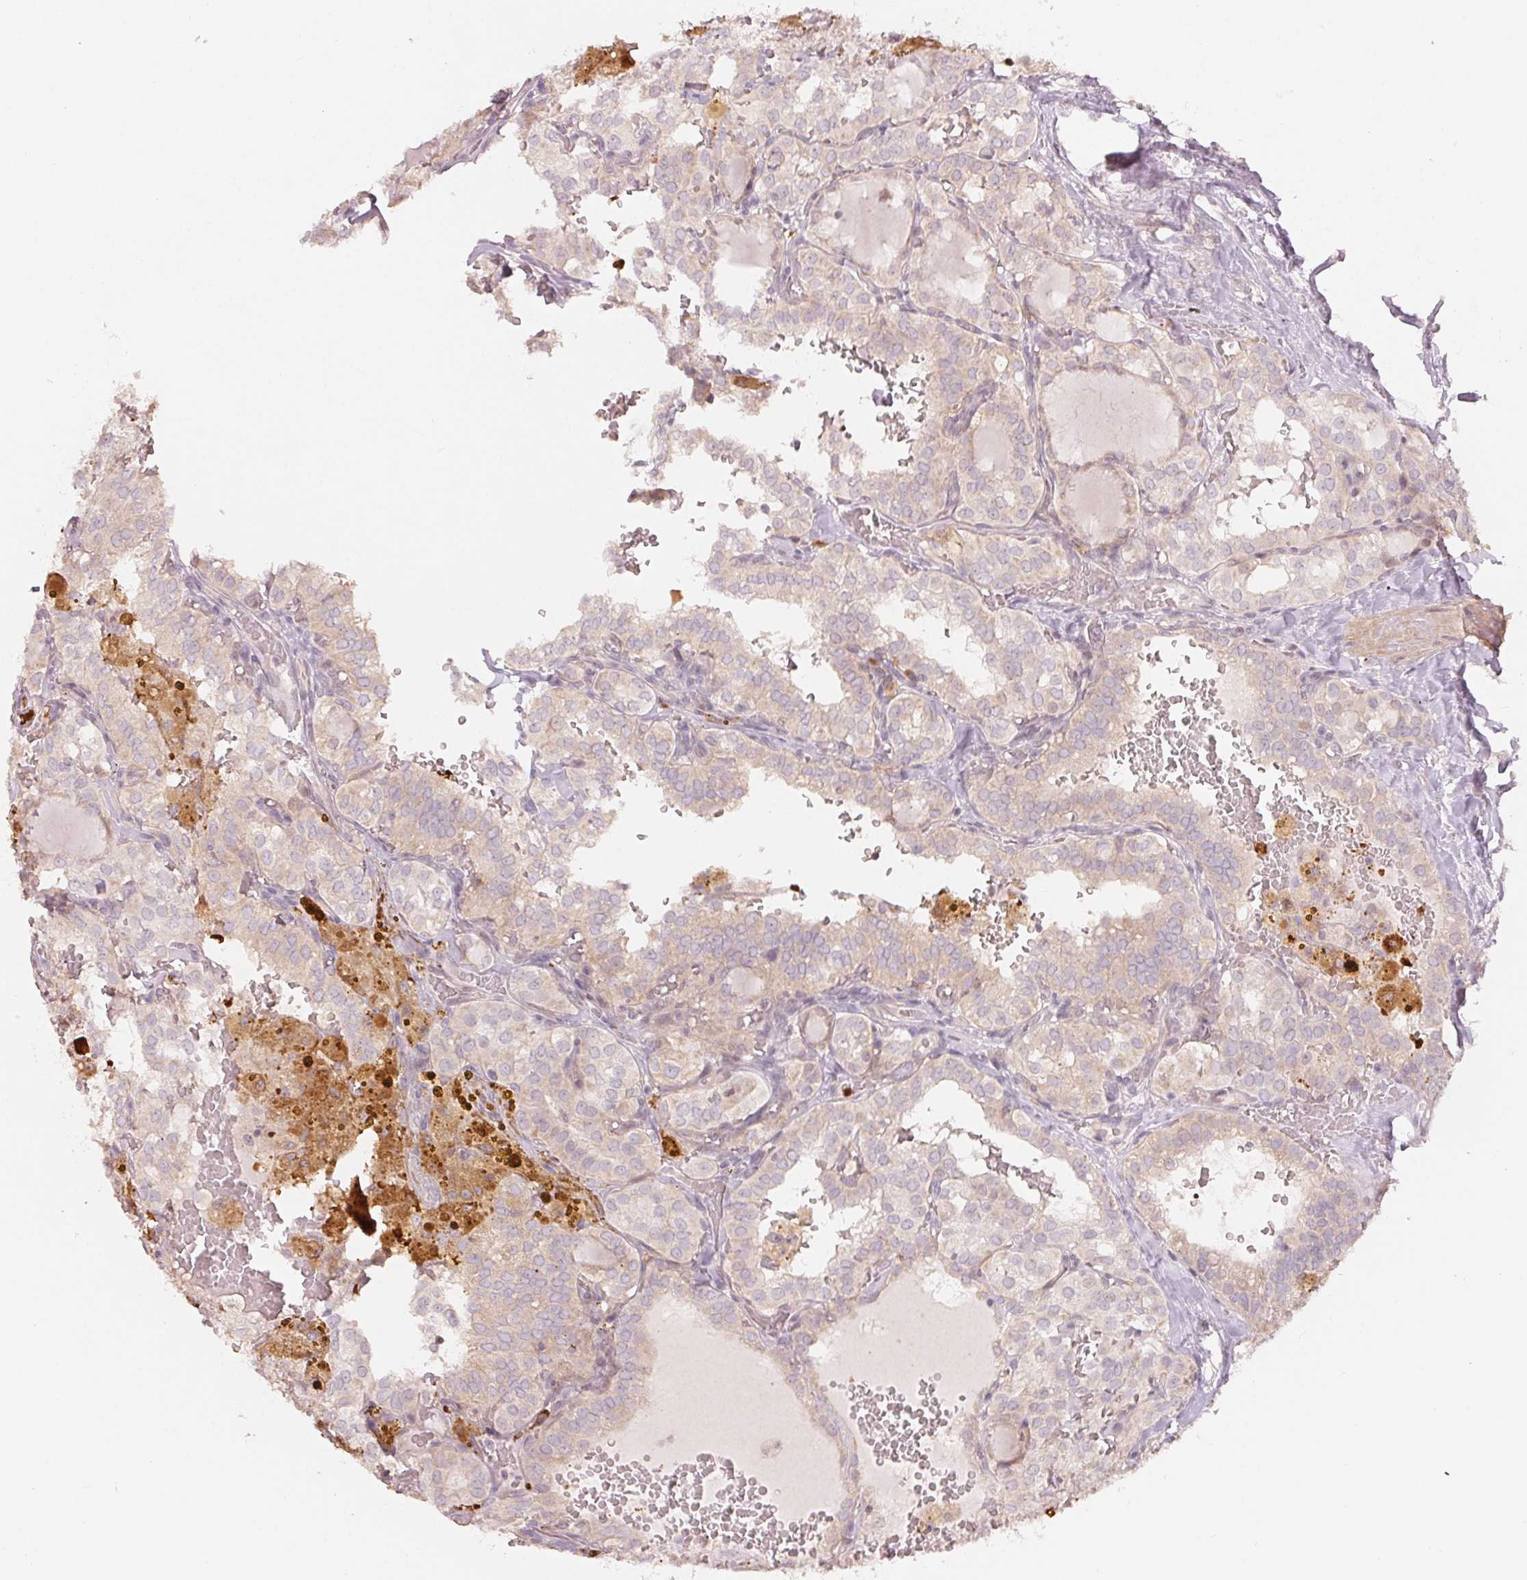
{"staining": {"intensity": "negative", "quantity": "none", "location": "none"}, "tissue": "thyroid cancer", "cell_type": "Tumor cells", "image_type": "cancer", "snomed": [{"axis": "morphology", "description": "Papillary adenocarcinoma, NOS"}, {"axis": "topography", "description": "Thyroid gland"}], "caption": "IHC of thyroid papillary adenocarcinoma shows no staining in tumor cells.", "gene": "DENND2C", "patient": {"sex": "male", "age": 20}}